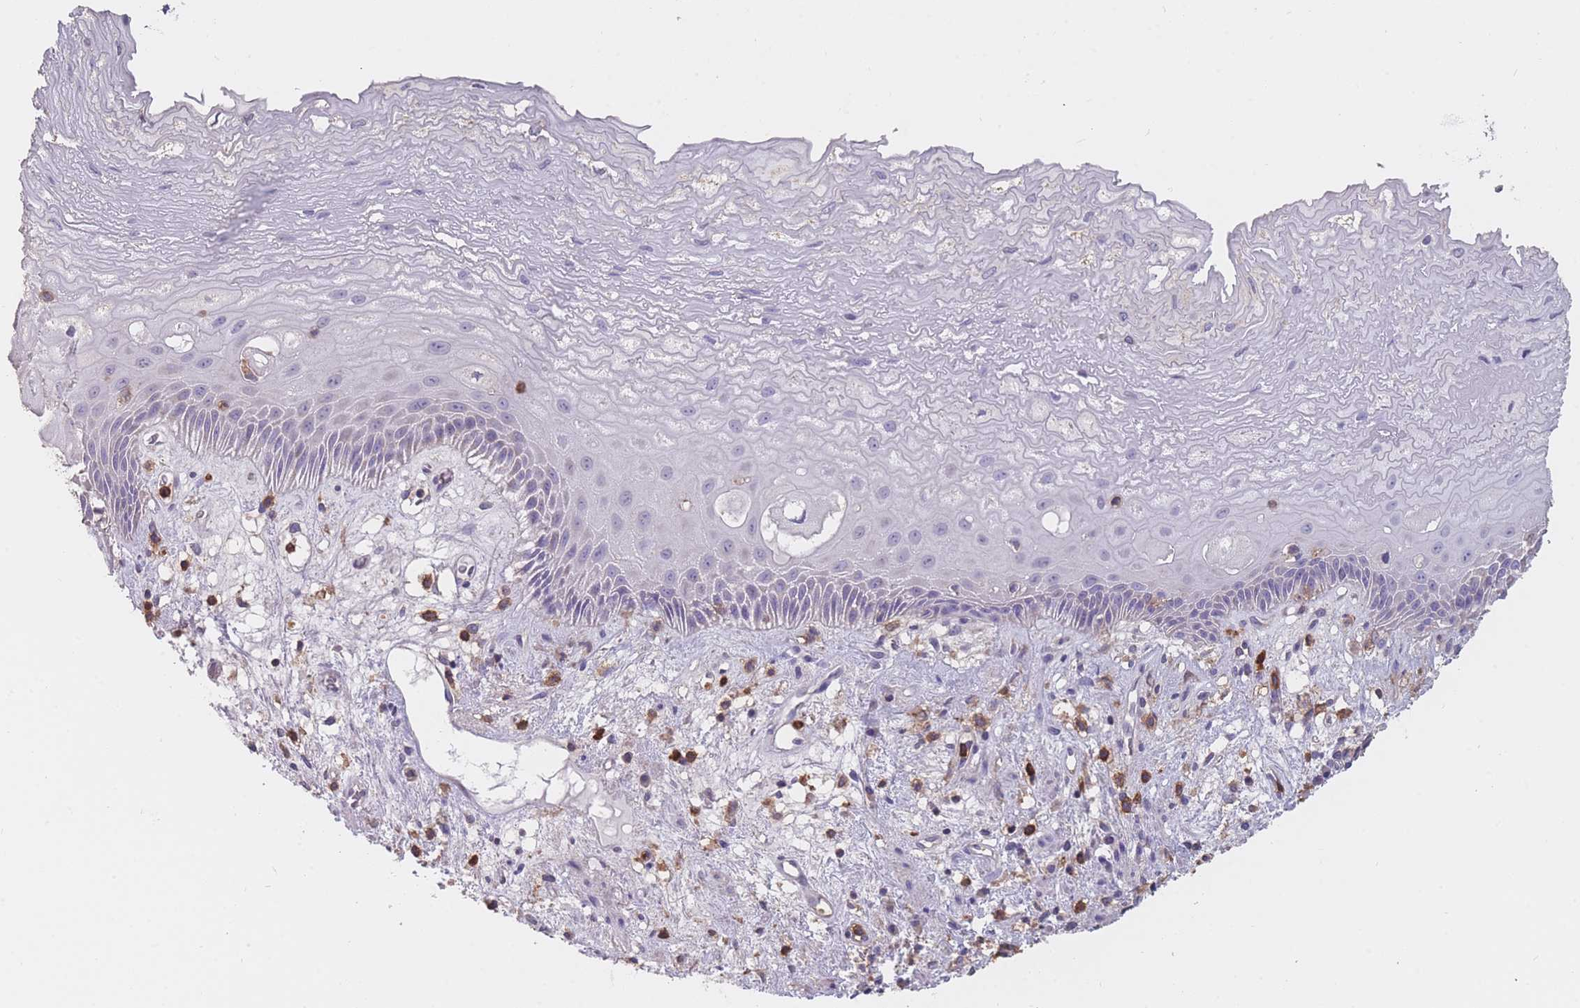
{"staining": {"intensity": "negative", "quantity": "none", "location": "none"}, "tissue": "esophagus", "cell_type": "Squamous epithelial cells", "image_type": "normal", "snomed": [{"axis": "morphology", "description": "Normal tissue, NOS"}, {"axis": "topography", "description": "Esophagus"}], "caption": "This is a histopathology image of IHC staining of unremarkable esophagus, which shows no expression in squamous epithelial cells.", "gene": "CLEC12A", "patient": {"sex": "male", "age": 60}}